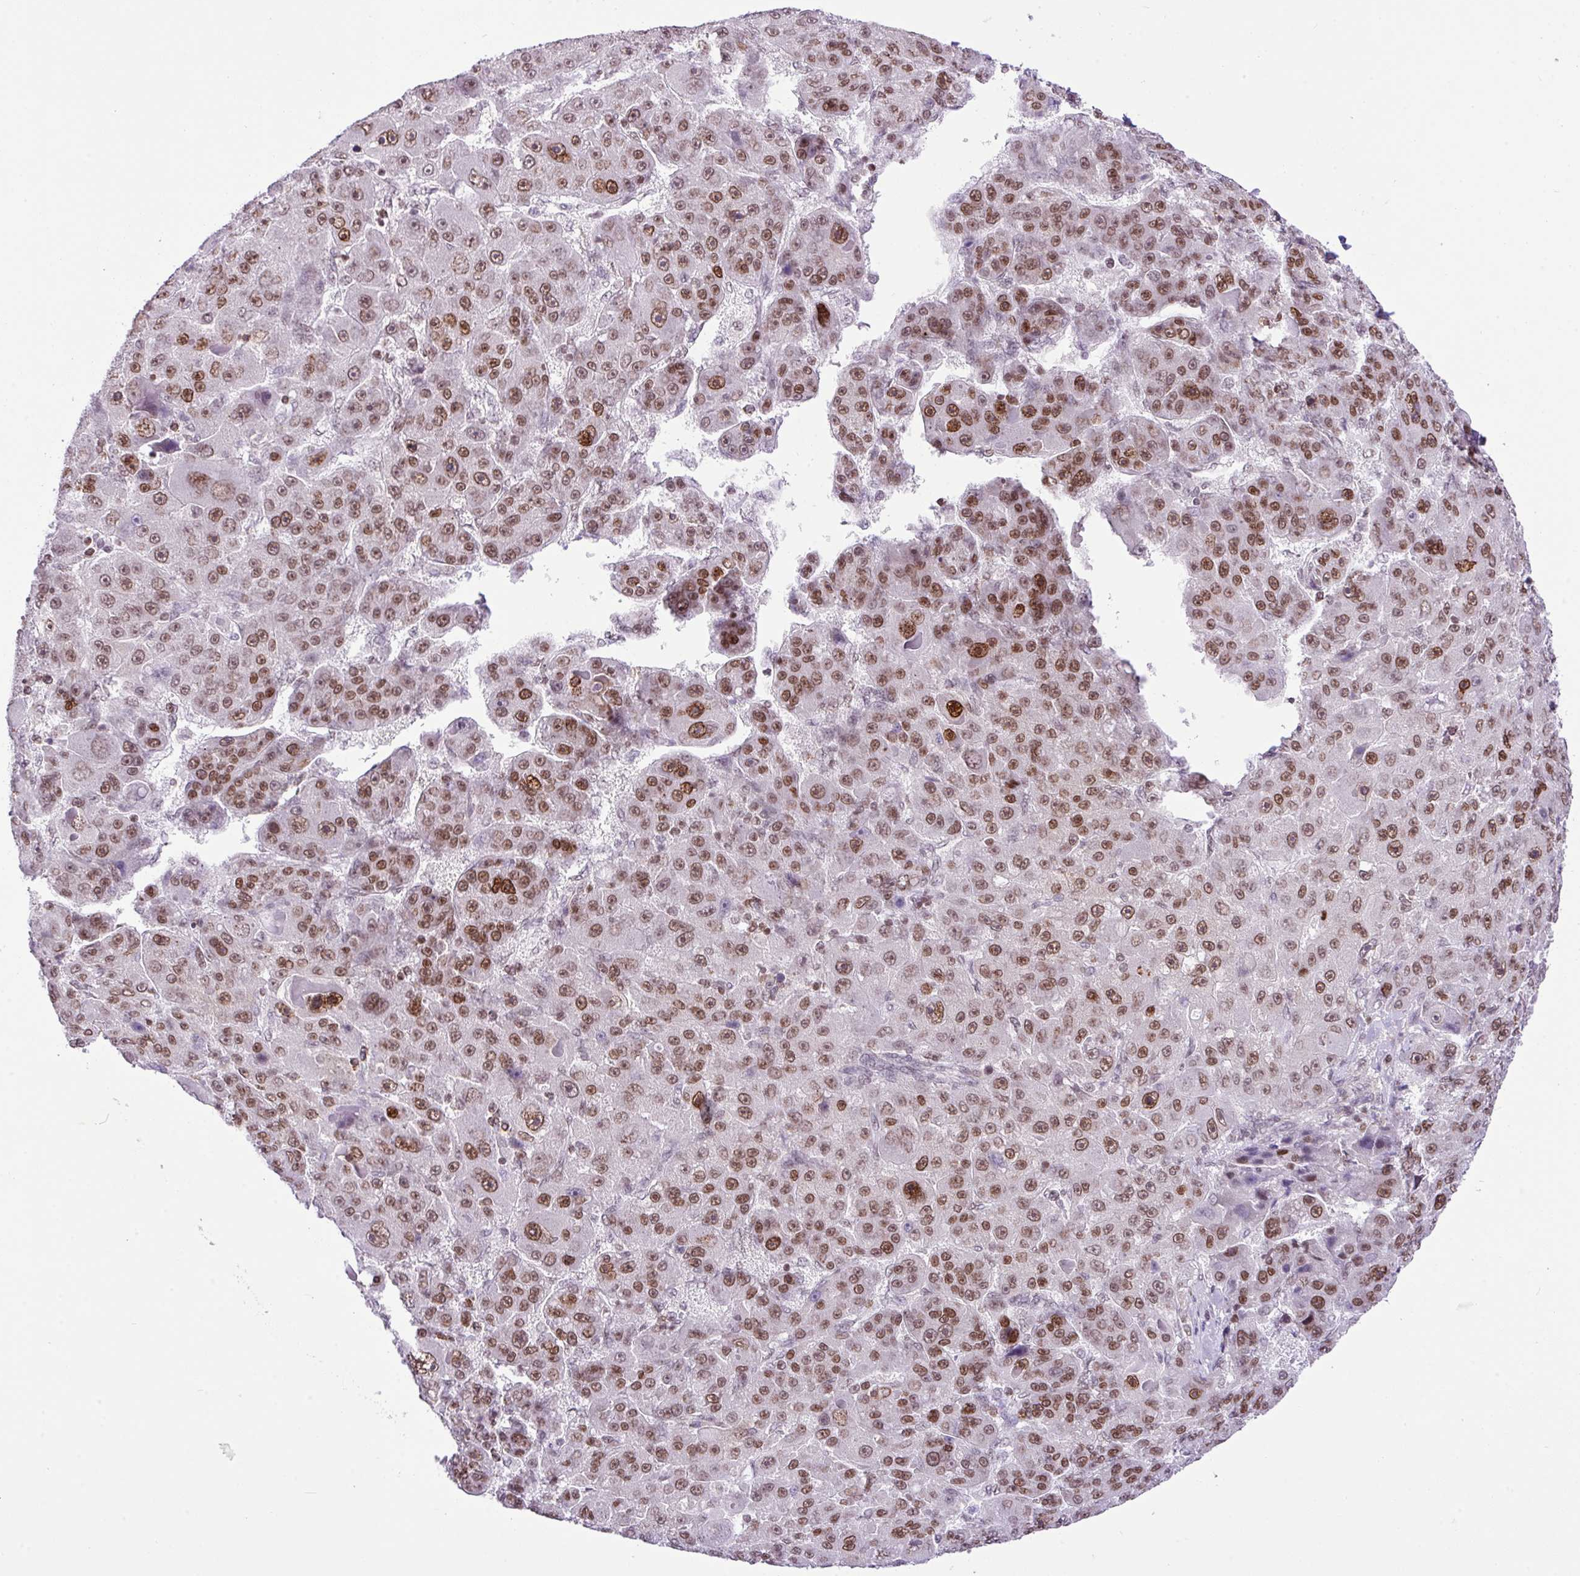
{"staining": {"intensity": "moderate", "quantity": ">75%", "location": "nuclear"}, "tissue": "liver cancer", "cell_type": "Tumor cells", "image_type": "cancer", "snomed": [{"axis": "morphology", "description": "Carcinoma, Hepatocellular, NOS"}, {"axis": "topography", "description": "Liver"}], "caption": "Protein expression analysis of human liver hepatocellular carcinoma reveals moderate nuclear staining in about >75% of tumor cells.", "gene": "CCDC137", "patient": {"sex": "male", "age": 76}}